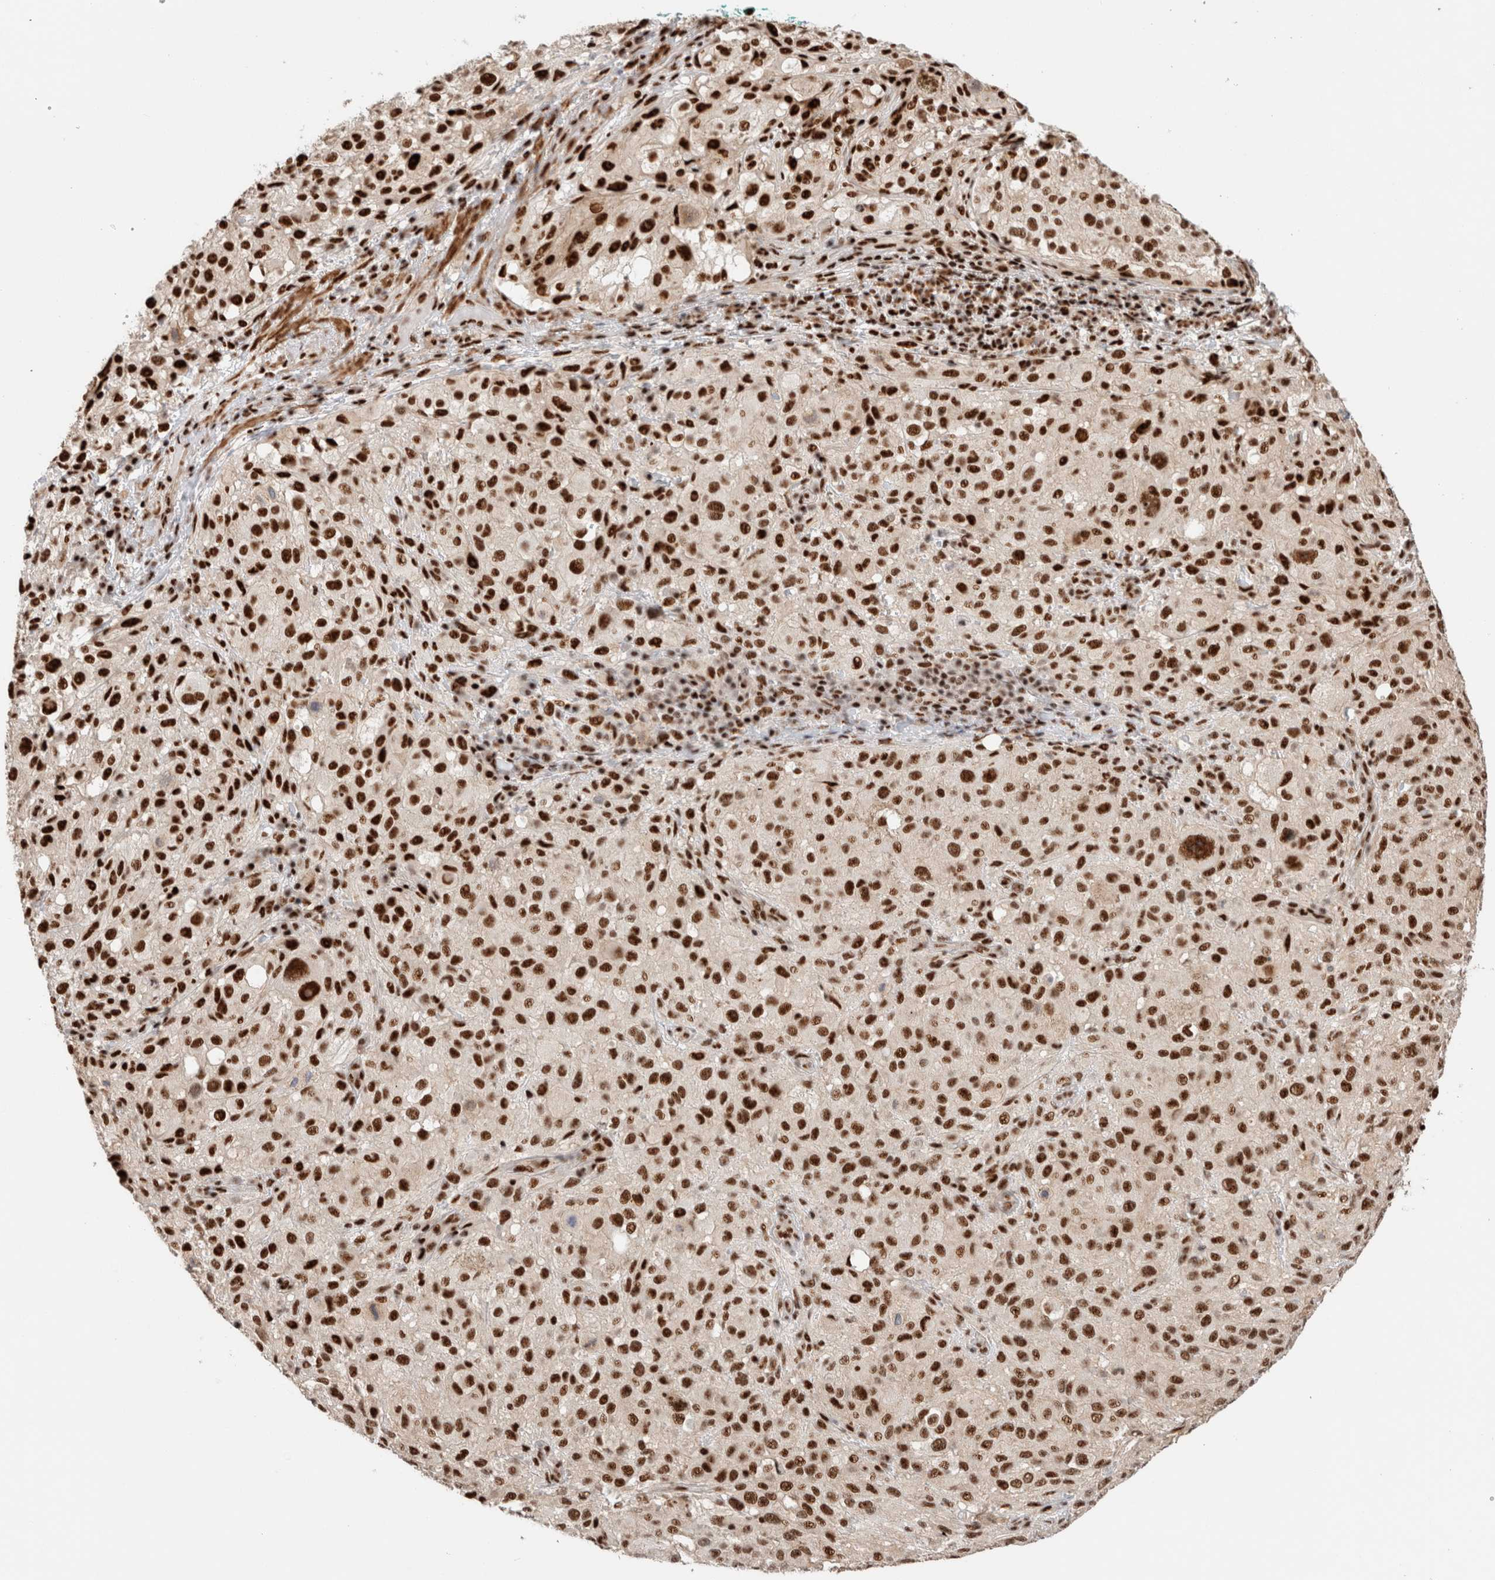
{"staining": {"intensity": "strong", "quantity": ">75%", "location": "nuclear"}, "tissue": "melanoma", "cell_type": "Tumor cells", "image_type": "cancer", "snomed": [{"axis": "morphology", "description": "Necrosis, NOS"}, {"axis": "morphology", "description": "Malignant melanoma, NOS"}, {"axis": "topography", "description": "Skin"}], "caption": "Immunohistochemistry (IHC) (DAB (3,3'-diaminobenzidine)) staining of human malignant melanoma exhibits strong nuclear protein positivity in approximately >75% of tumor cells.", "gene": "ID3", "patient": {"sex": "female", "age": 87}}